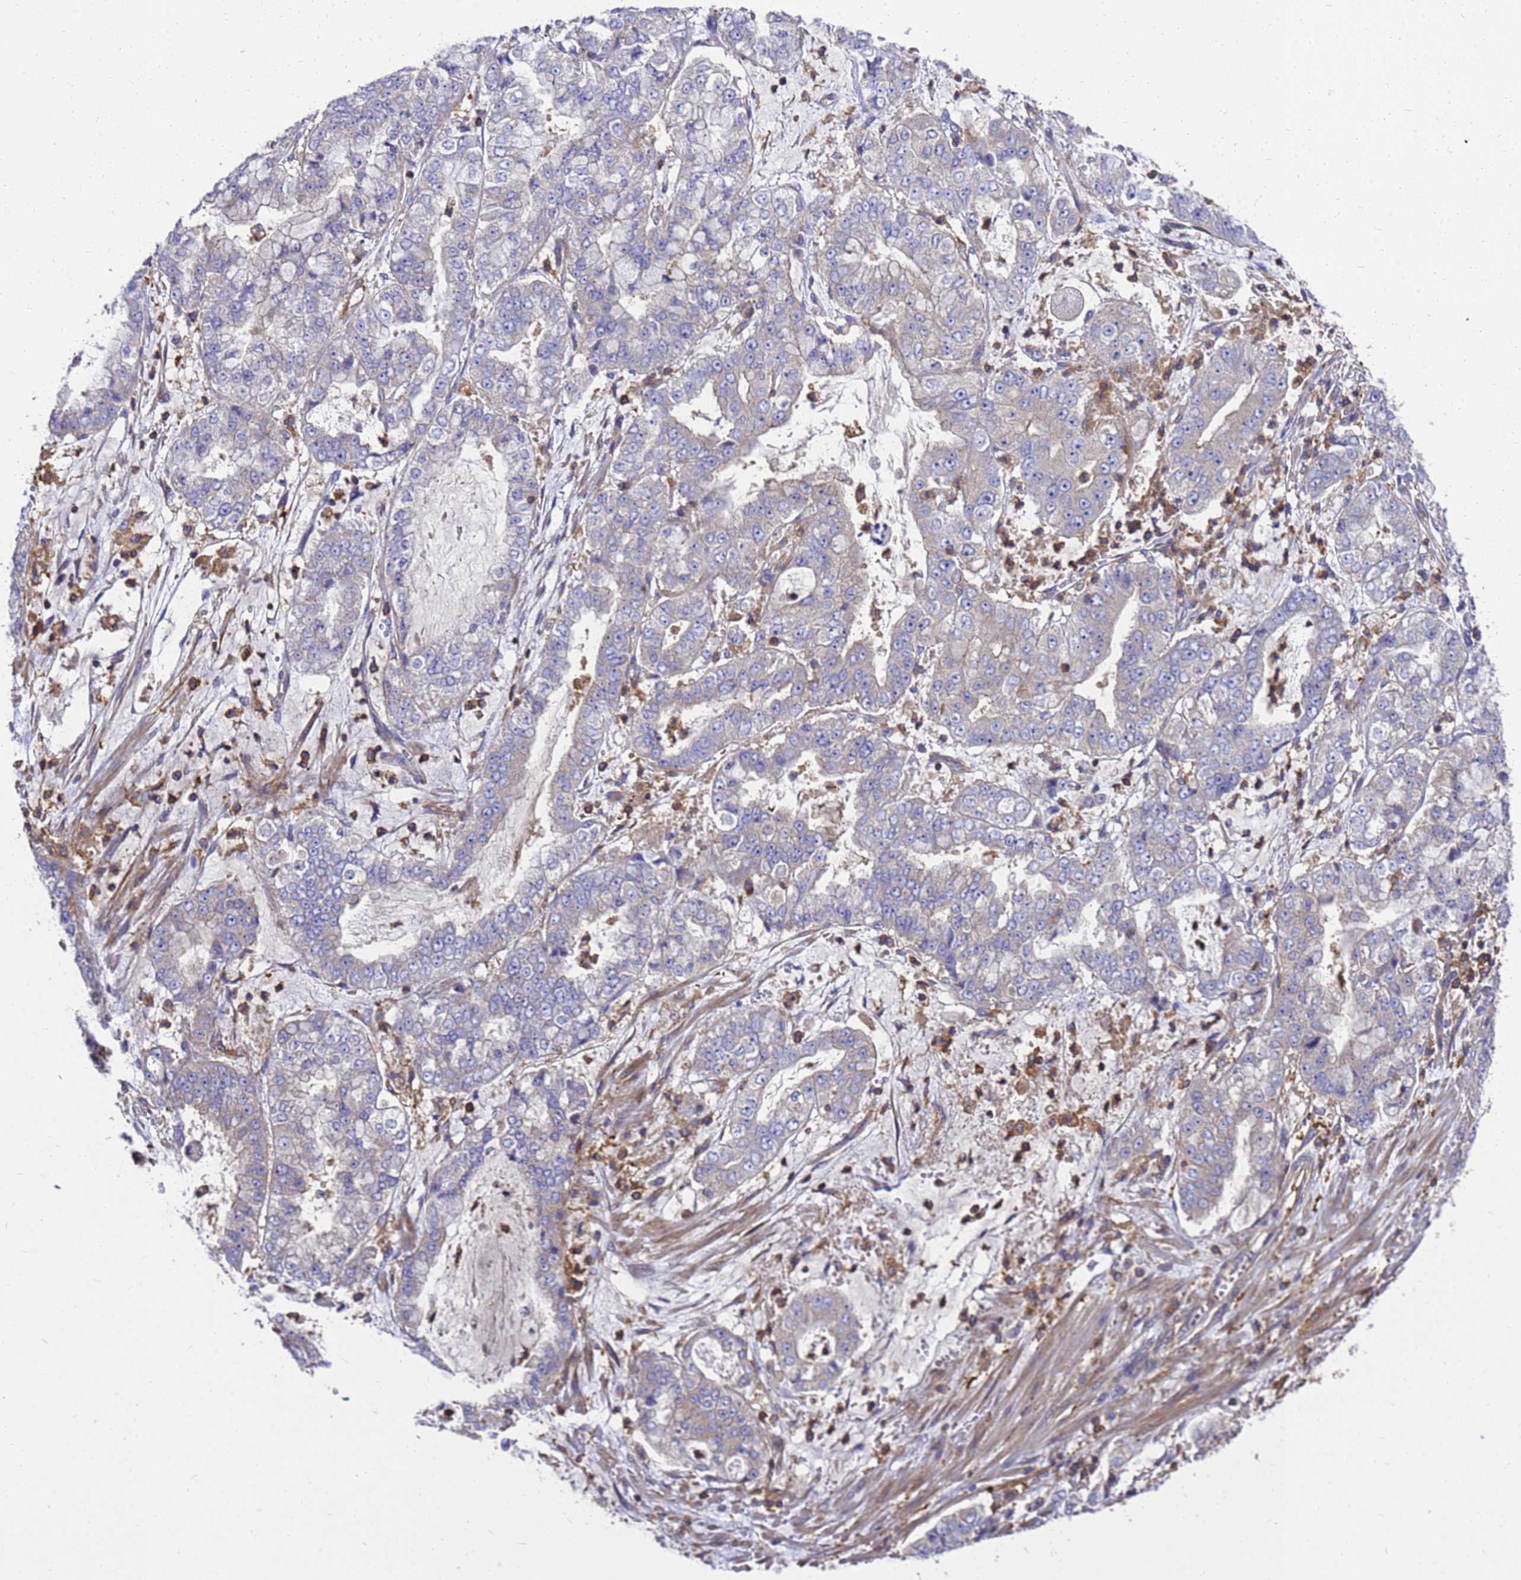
{"staining": {"intensity": "negative", "quantity": "none", "location": "none"}, "tissue": "stomach cancer", "cell_type": "Tumor cells", "image_type": "cancer", "snomed": [{"axis": "morphology", "description": "Adenocarcinoma, NOS"}, {"axis": "topography", "description": "Stomach"}], "caption": "This is an immunohistochemistry (IHC) image of stomach cancer. There is no staining in tumor cells.", "gene": "ZNF235", "patient": {"sex": "male", "age": 76}}